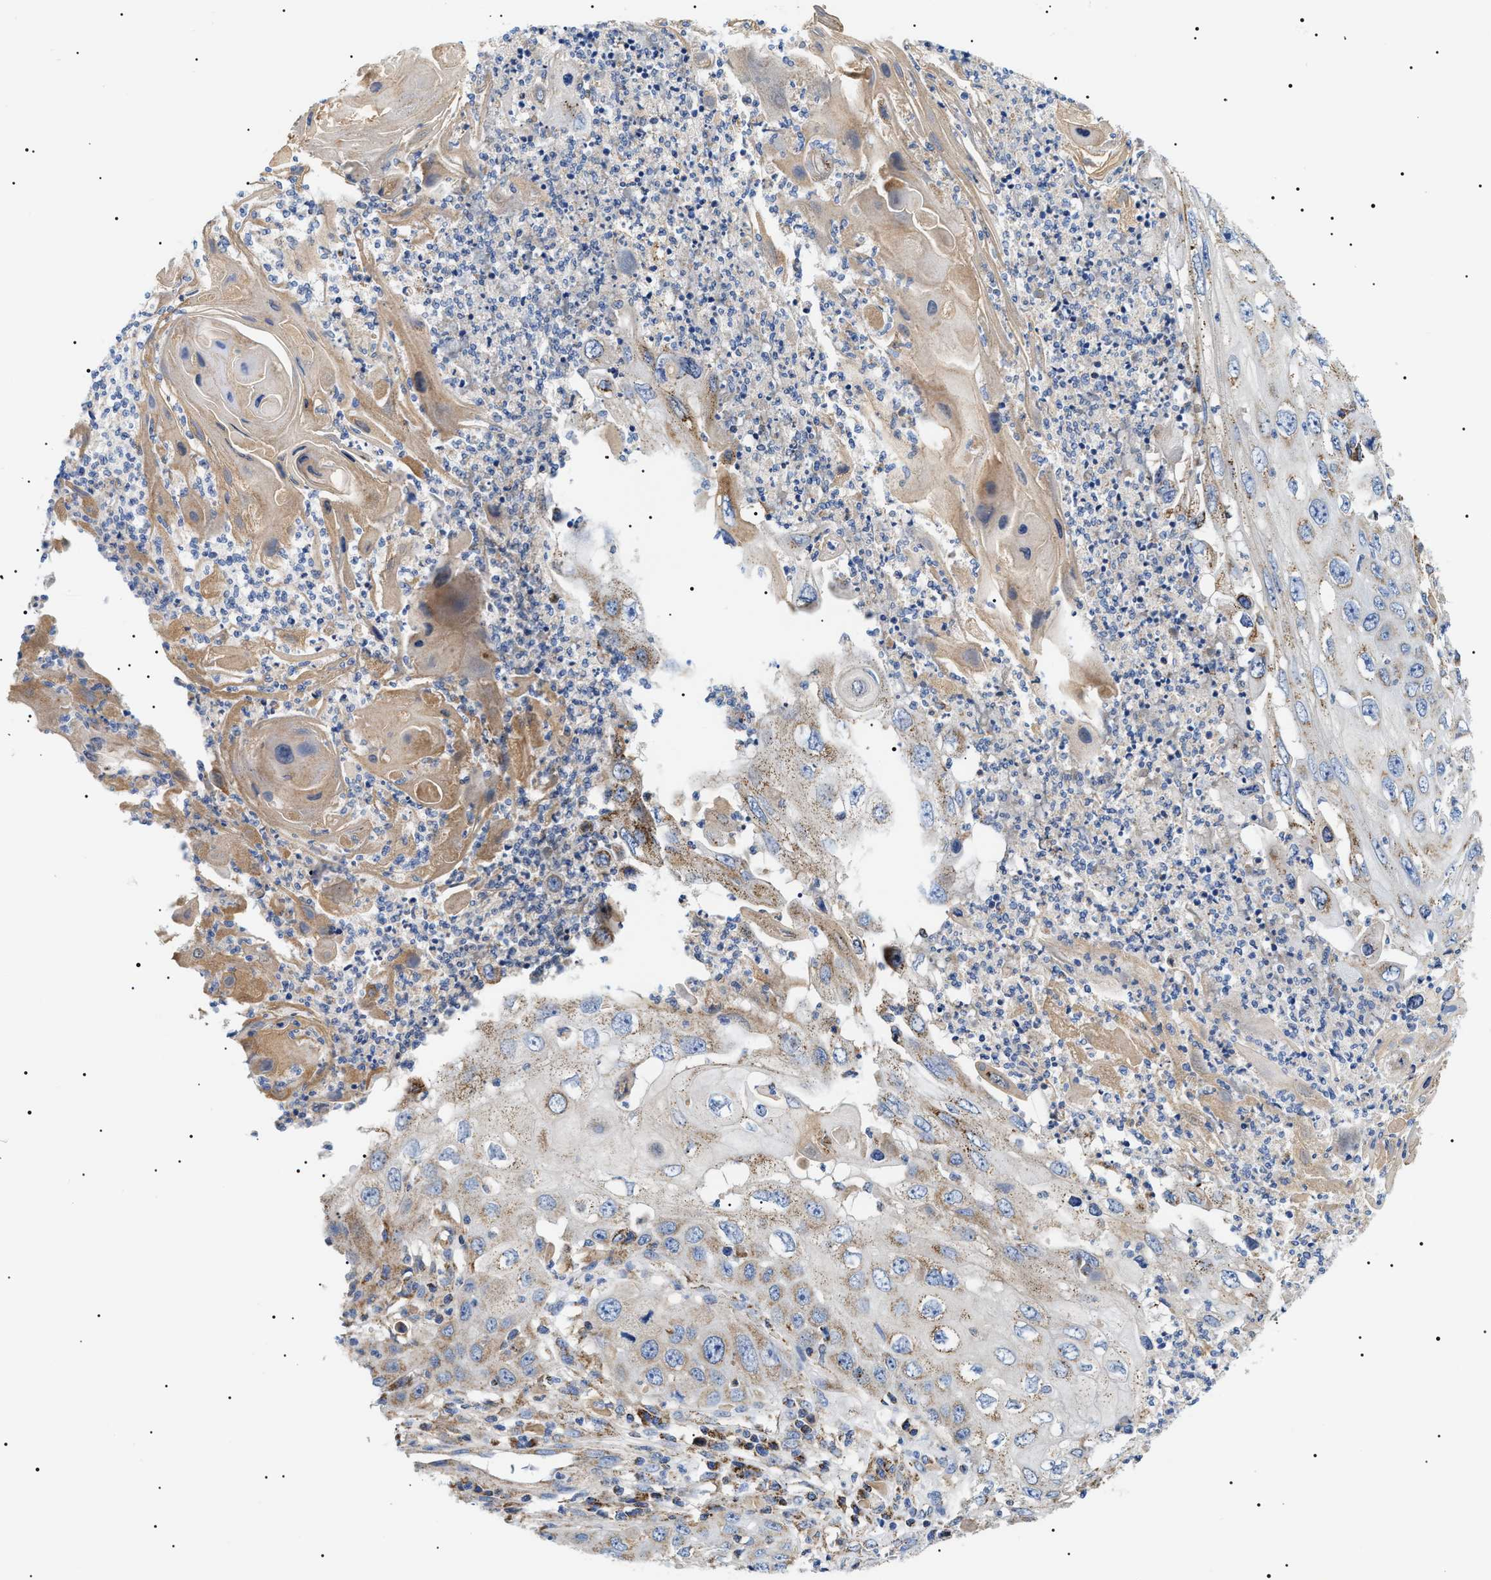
{"staining": {"intensity": "weak", "quantity": "25%-75%", "location": "cytoplasmic/membranous"}, "tissue": "skin cancer", "cell_type": "Tumor cells", "image_type": "cancer", "snomed": [{"axis": "morphology", "description": "Squamous cell carcinoma, NOS"}, {"axis": "topography", "description": "Skin"}], "caption": "The photomicrograph demonstrates immunohistochemical staining of squamous cell carcinoma (skin). There is weak cytoplasmic/membranous expression is identified in about 25%-75% of tumor cells.", "gene": "OXSM", "patient": {"sex": "male", "age": 55}}